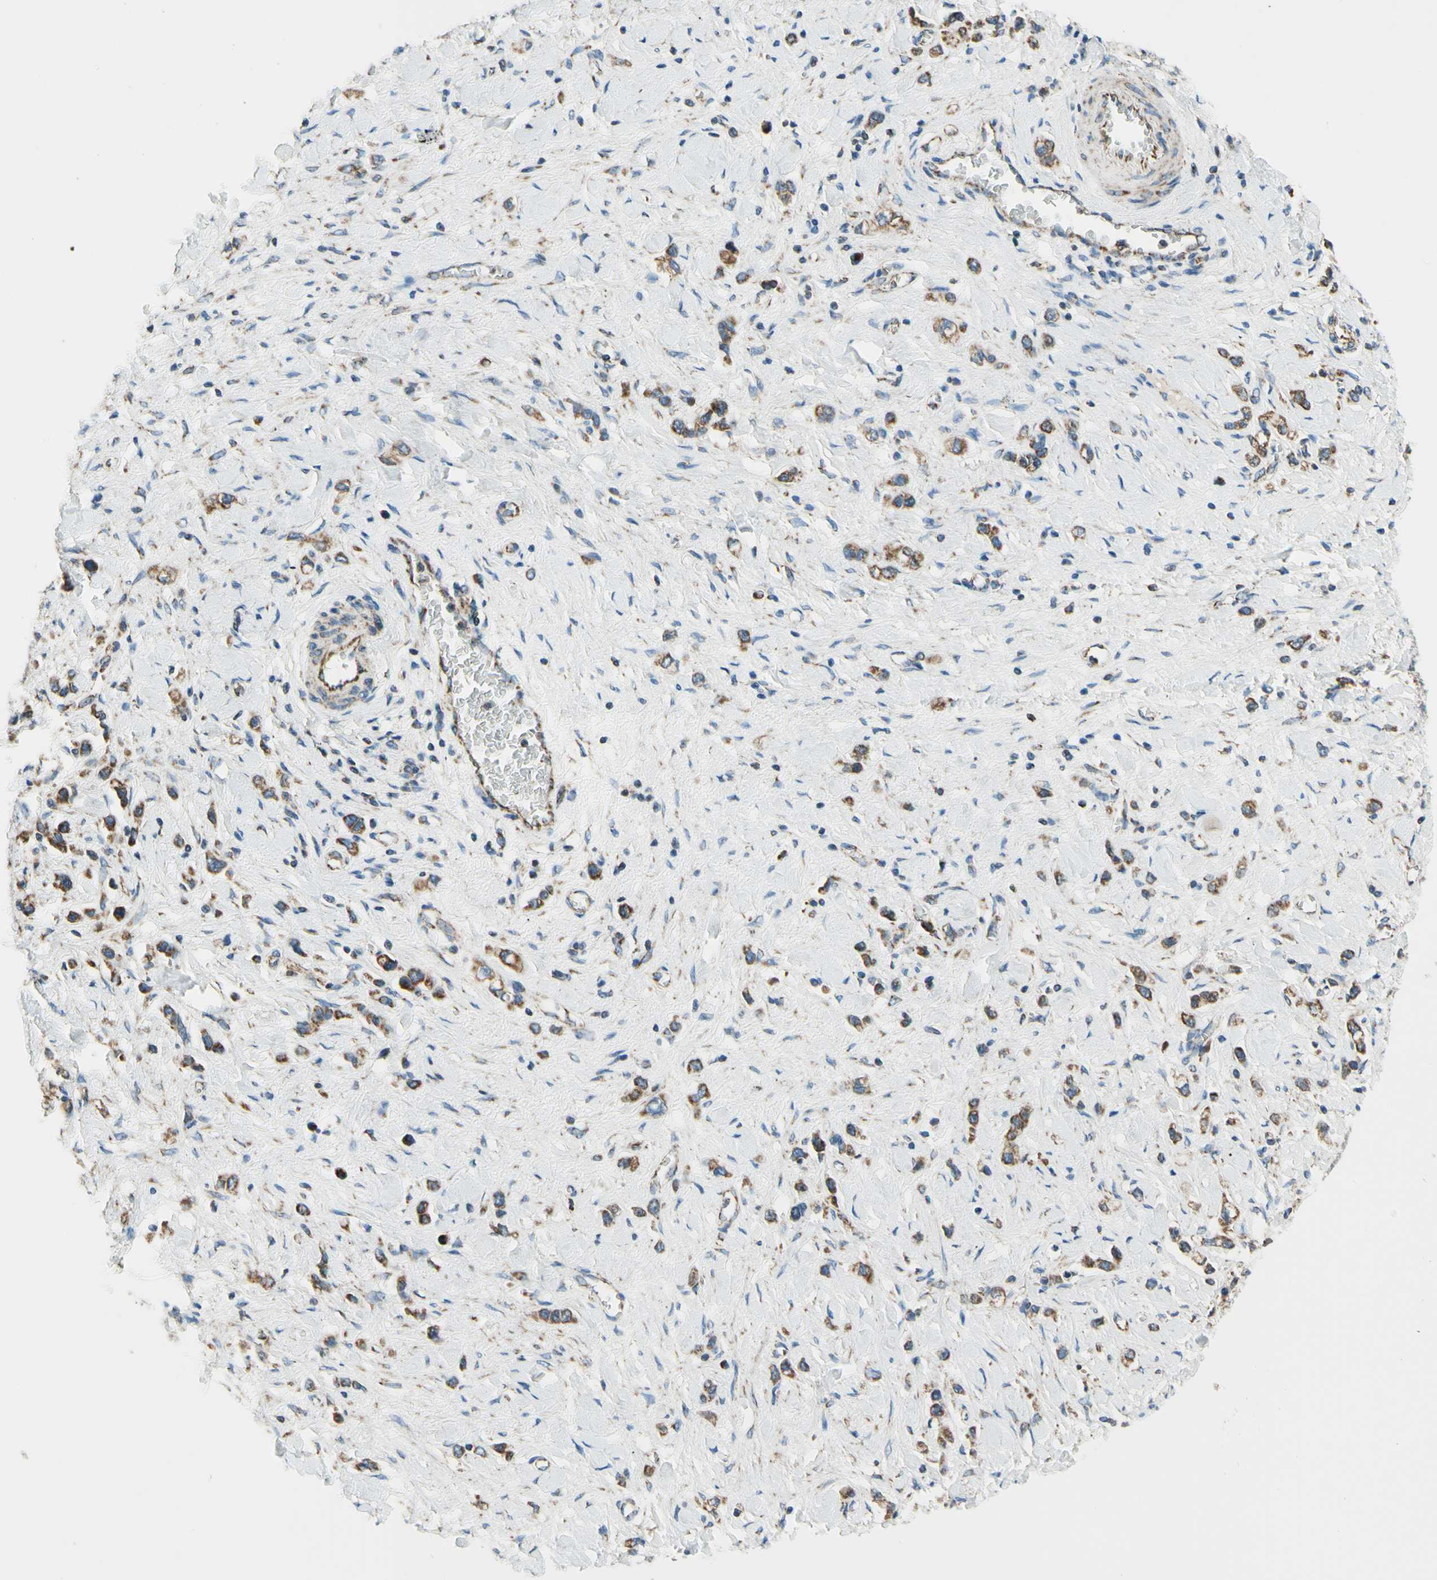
{"staining": {"intensity": "moderate", "quantity": ">75%", "location": "cytoplasmic/membranous"}, "tissue": "stomach cancer", "cell_type": "Tumor cells", "image_type": "cancer", "snomed": [{"axis": "morphology", "description": "Normal tissue, NOS"}, {"axis": "morphology", "description": "Adenocarcinoma, NOS"}, {"axis": "topography", "description": "Stomach, upper"}, {"axis": "topography", "description": "Stomach"}], "caption": "This photomicrograph reveals IHC staining of stomach adenocarcinoma, with medium moderate cytoplasmic/membranous staining in approximately >75% of tumor cells.", "gene": "MAVS", "patient": {"sex": "female", "age": 65}}